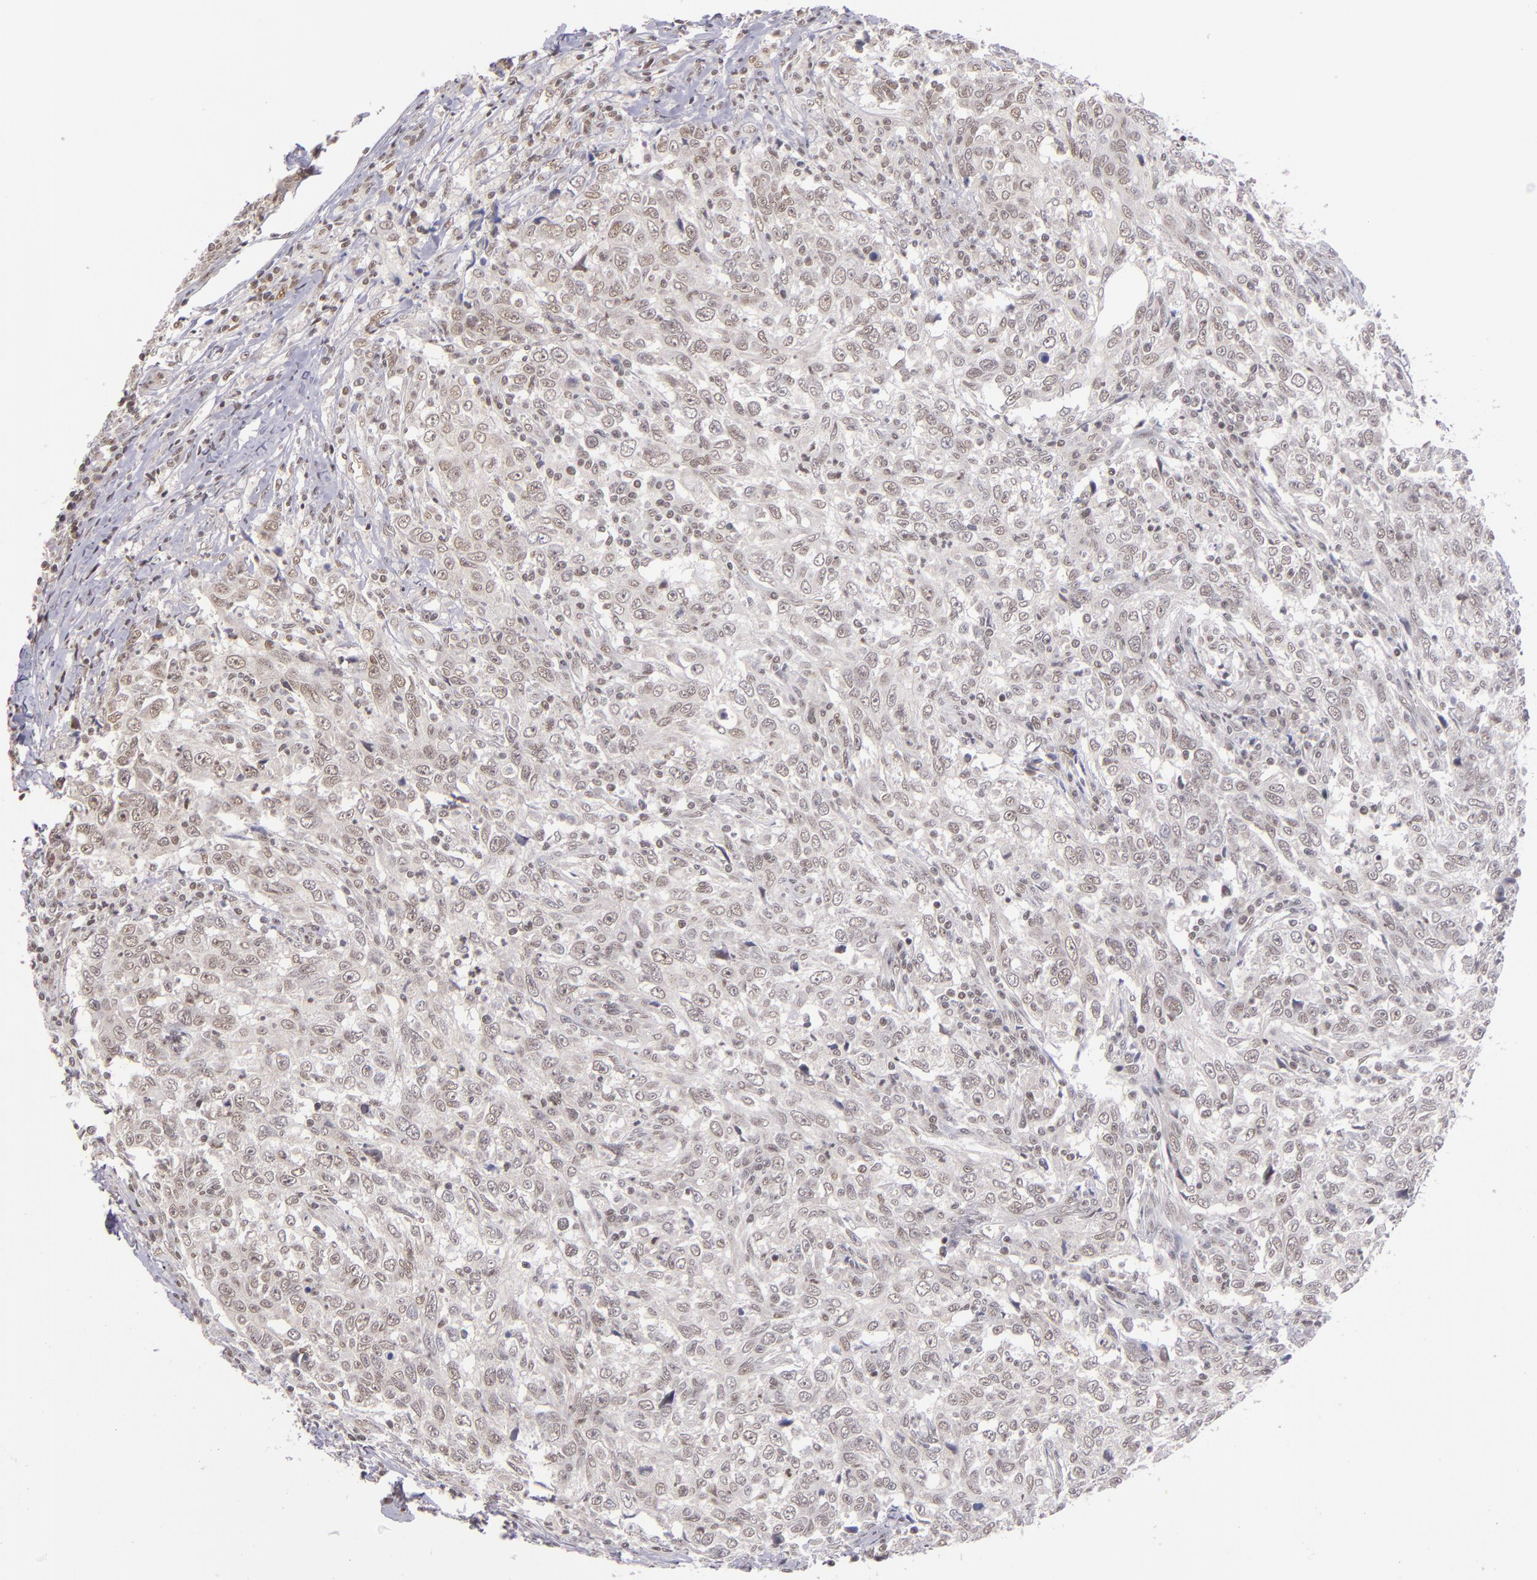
{"staining": {"intensity": "weak", "quantity": ">75%", "location": "nuclear"}, "tissue": "breast cancer", "cell_type": "Tumor cells", "image_type": "cancer", "snomed": [{"axis": "morphology", "description": "Duct carcinoma"}, {"axis": "topography", "description": "Breast"}], "caption": "Immunohistochemical staining of breast cancer displays weak nuclear protein positivity in about >75% of tumor cells.", "gene": "ZNF148", "patient": {"sex": "female", "age": 50}}